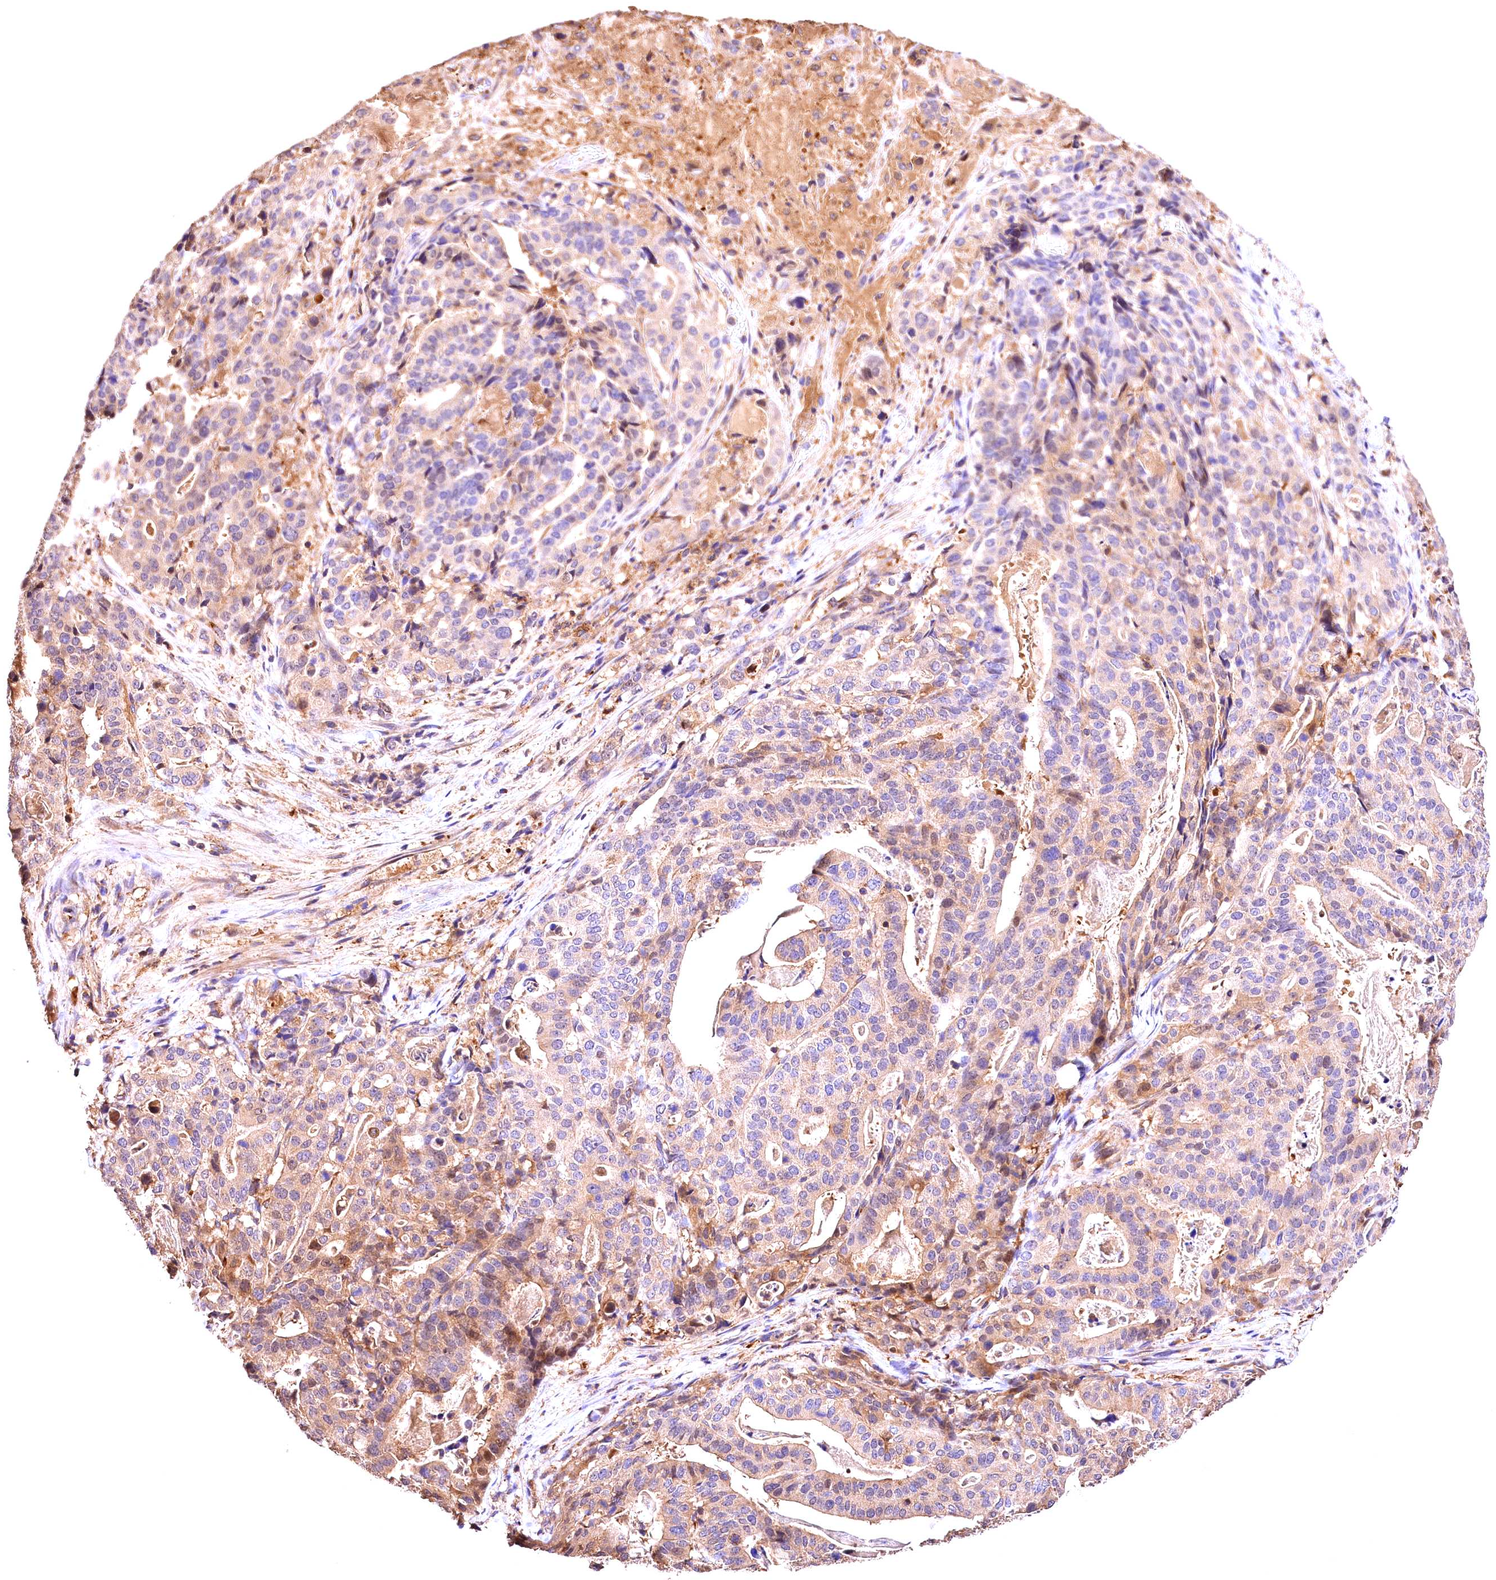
{"staining": {"intensity": "weak", "quantity": "<25%", "location": "cytoplasmic/membranous"}, "tissue": "stomach cancer", "cell_type": "Tumor cells", "image_type": "cancer", "snomed": [{"axis": "morphology", "description": "Adenocarcinoma, NOS"}, {"axis": "topography", "description": "Stomach"}], "caption": "Tumor cells show no significant protein staining in adenocarcinoma (stomach).", "gene": "KPTN", "patient": {"sex": "male", "age": 48}}